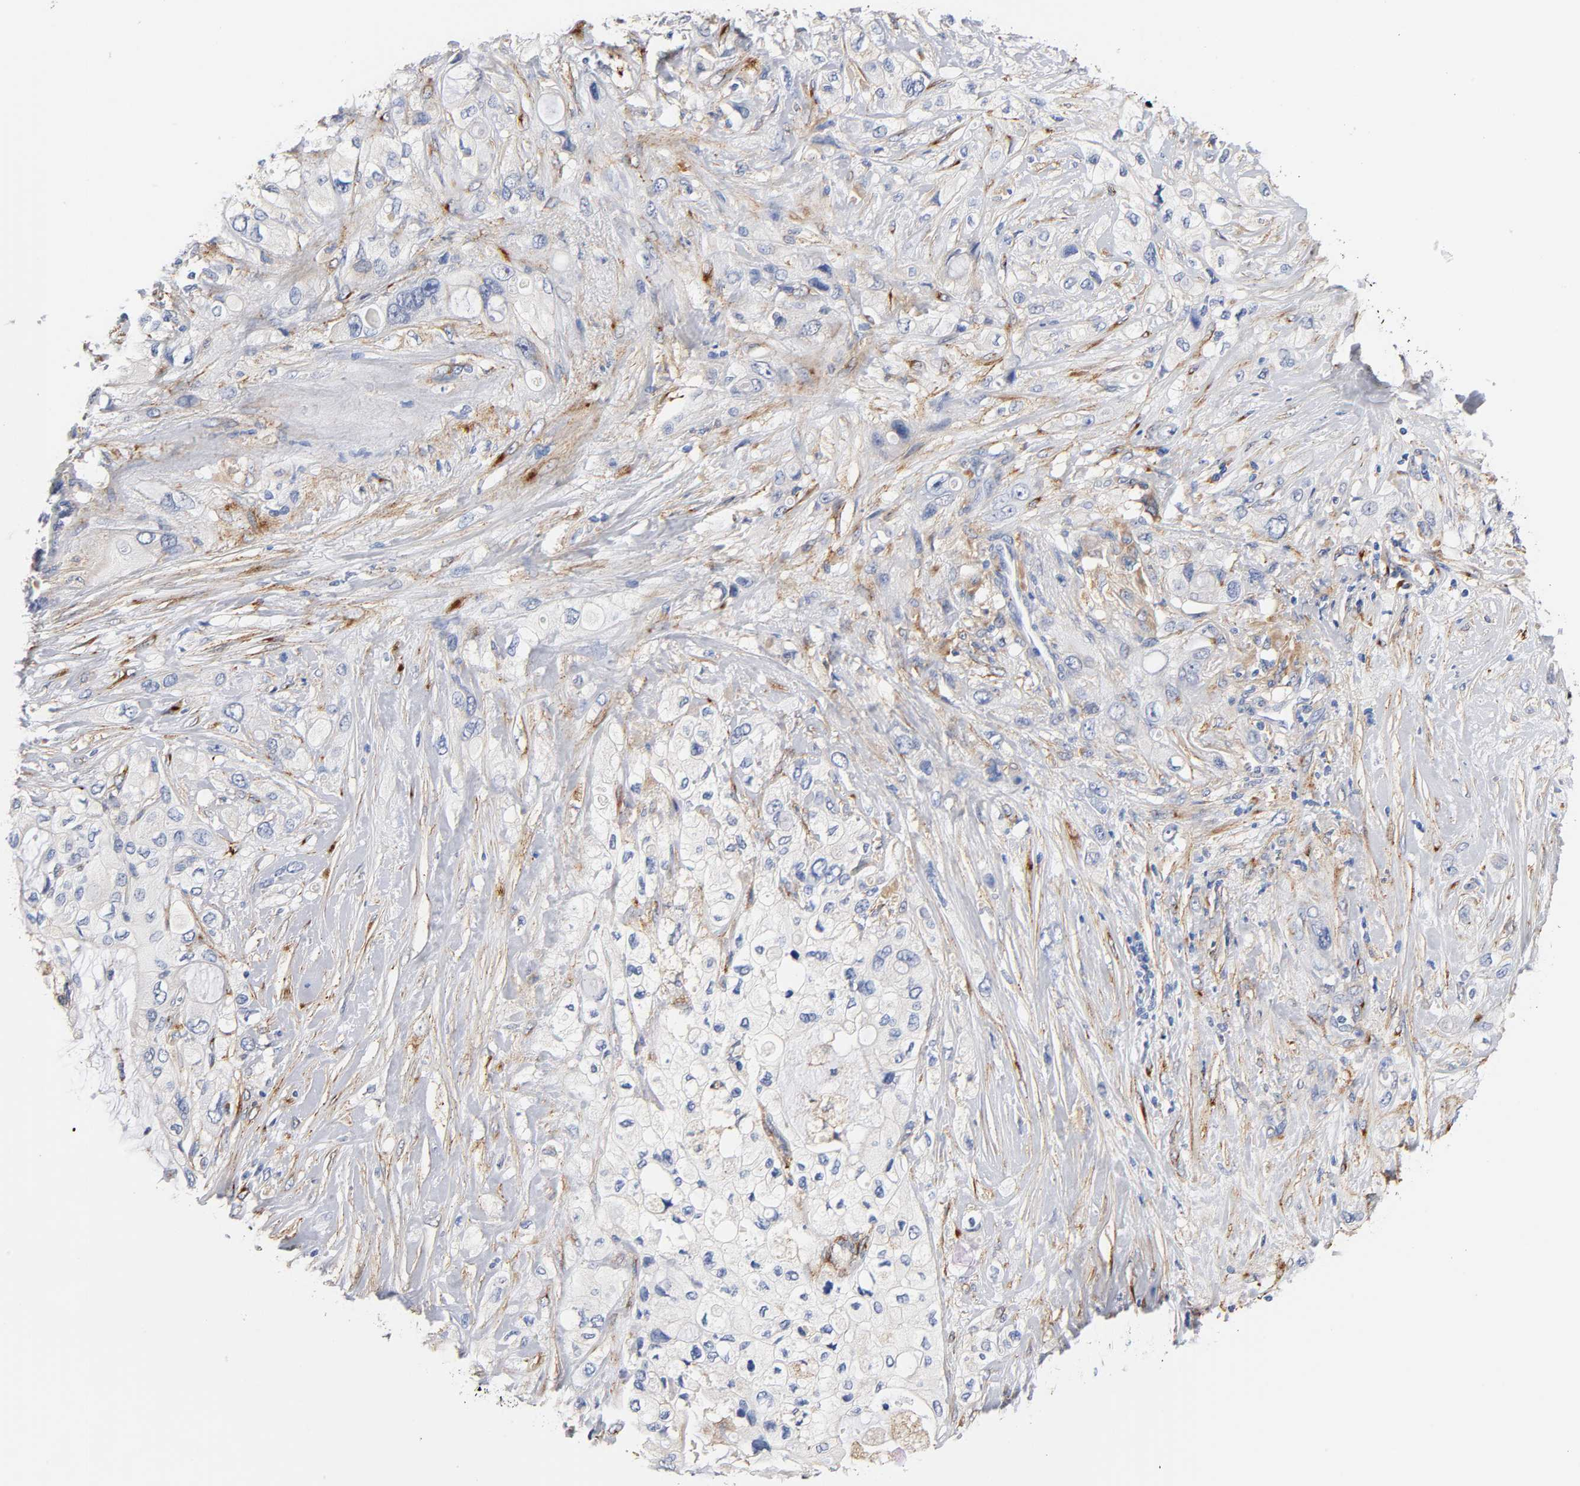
{"staining": {"intensity": "weak", "quantity": "<25%", "location": "cytoplasmic/membranous"}, "tissue": "pancreatic cancer", "cell_type": "Tumor cells", "image_type": "cancer", "snomed": [{"axis": "morphology", "description": "Adenocarcinoma, NOS"}, {"axis": "topography", "description": "Pancreas"}], "caption": "Tumor cells show no significant protein staining in pancreatic adenocarcinoma.", "gene": "LRP1", "patient": {"sex": "female", "age": 59}}